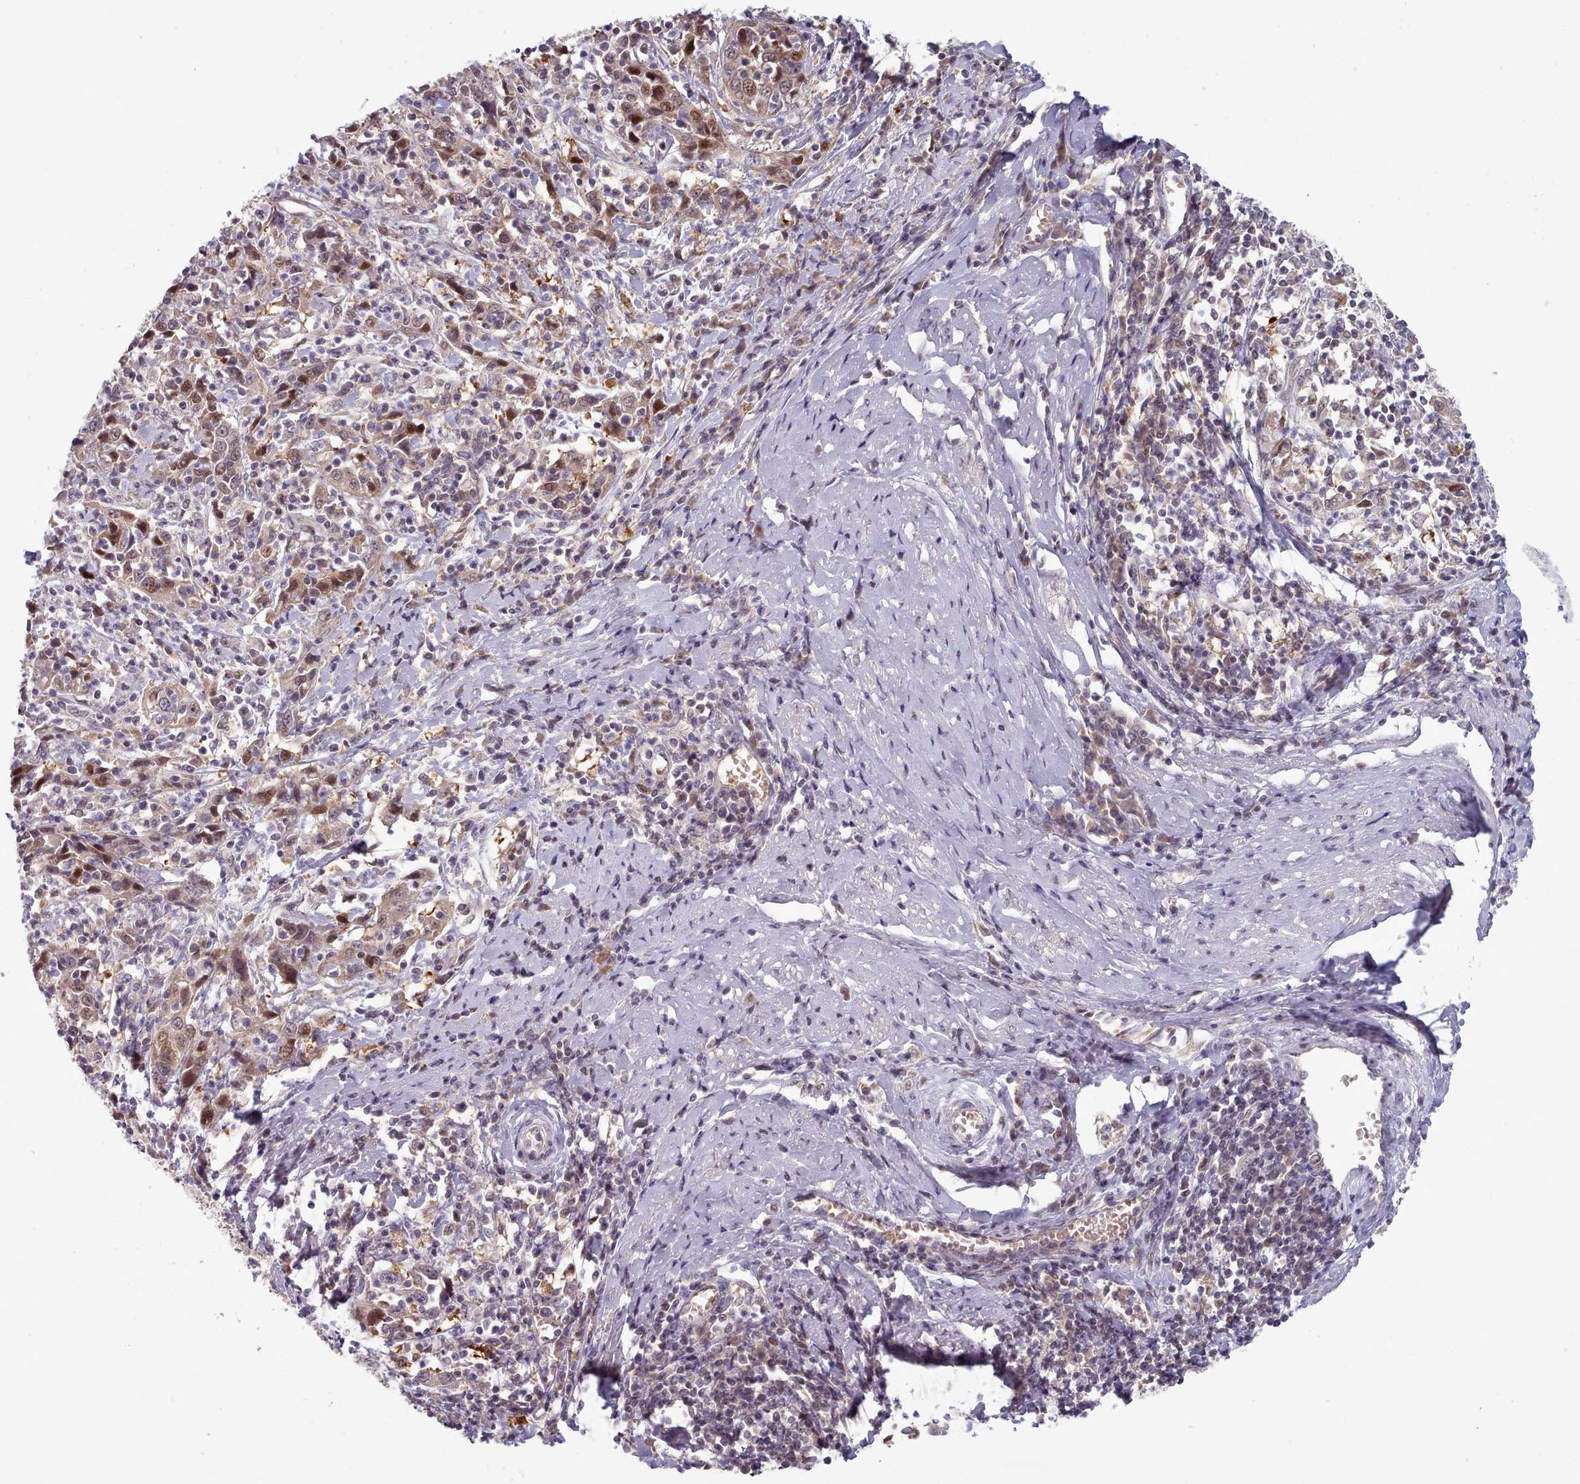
{"staining": {"intensity": "weak", "quantity": ">75%", "location": "cytoplasmic/membranous,nuclear"}, "tissue": "cervical cancer", "cell_type": "Tumor cells", "image_type": "cancer", "snomed": [{"axis": "morphology", "description": "Squamous cell carcinoma, NOS"}, {"axis": "topography", "description": "Cervix"}], "caption": "IHC image of neoplastic tissue: squamous cell carcinoma (cervical) stained using IHC demonstrates low levels of weak protein expression localized specifically in the cytoplasmic/membranous and nuclear of tumor cells, appearing as a cytoplasmic/membranous and nuclear brown color.", "gene": "CLNS1A", "patient": {"sex": "female", "age": 46}}